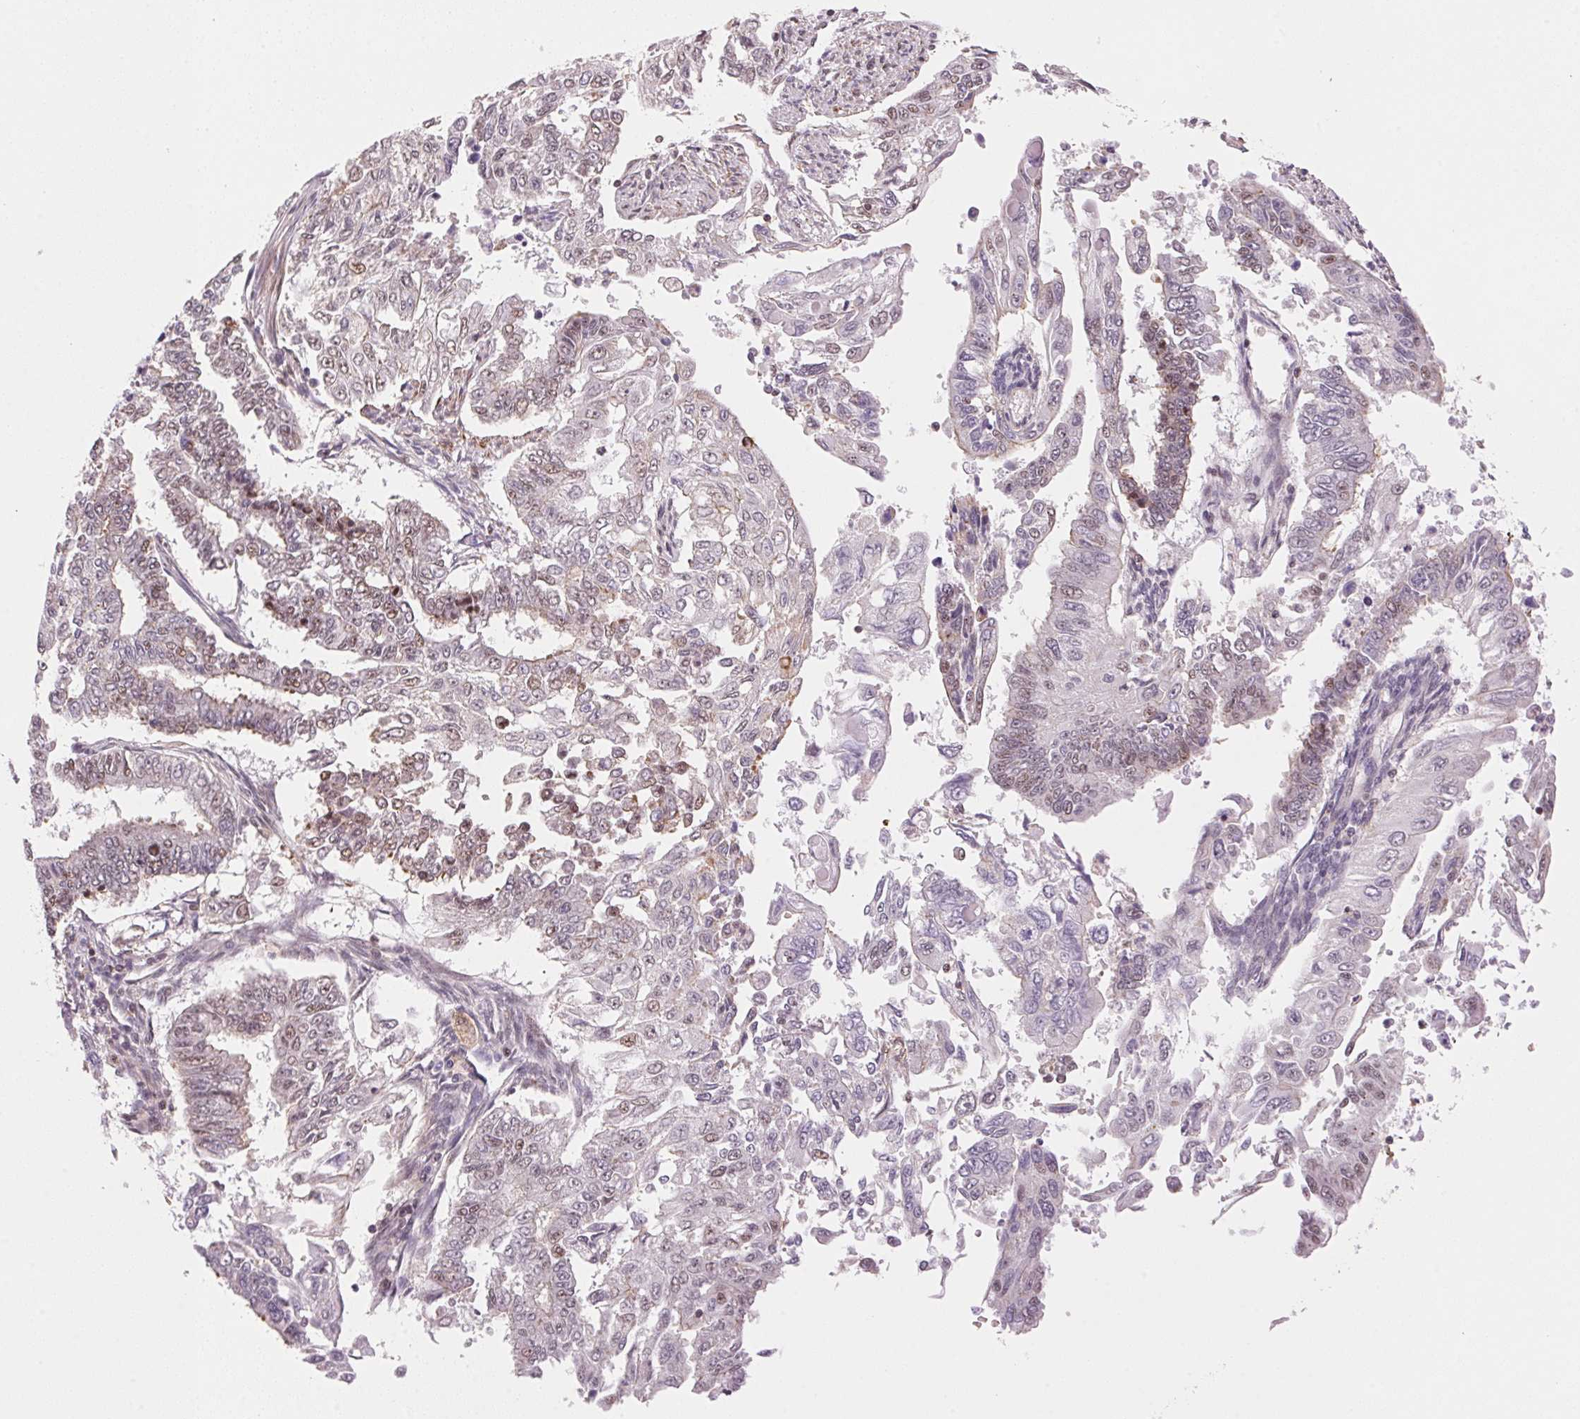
{"staining": {"intensity": "weak", "quantity": "<25%", "location": "cytoplasmic/membranous,nuclear"}, "tissue": "endometrial cancer", "cell_type": "Tumor cells", "image_type": "cancer", "snomed": [{"axis": "morphology", "description": "Adenocarcinoma, NOS"}, {"axis": "topography", "description": "Uterus"}], "caption": "Endometrial cancer (adenocarcinoma) stained for a protein using IHC reveals no staining tumor cells.", "gene": "HNRNPDL", "patient": {"sex": "female", "age": 59}}